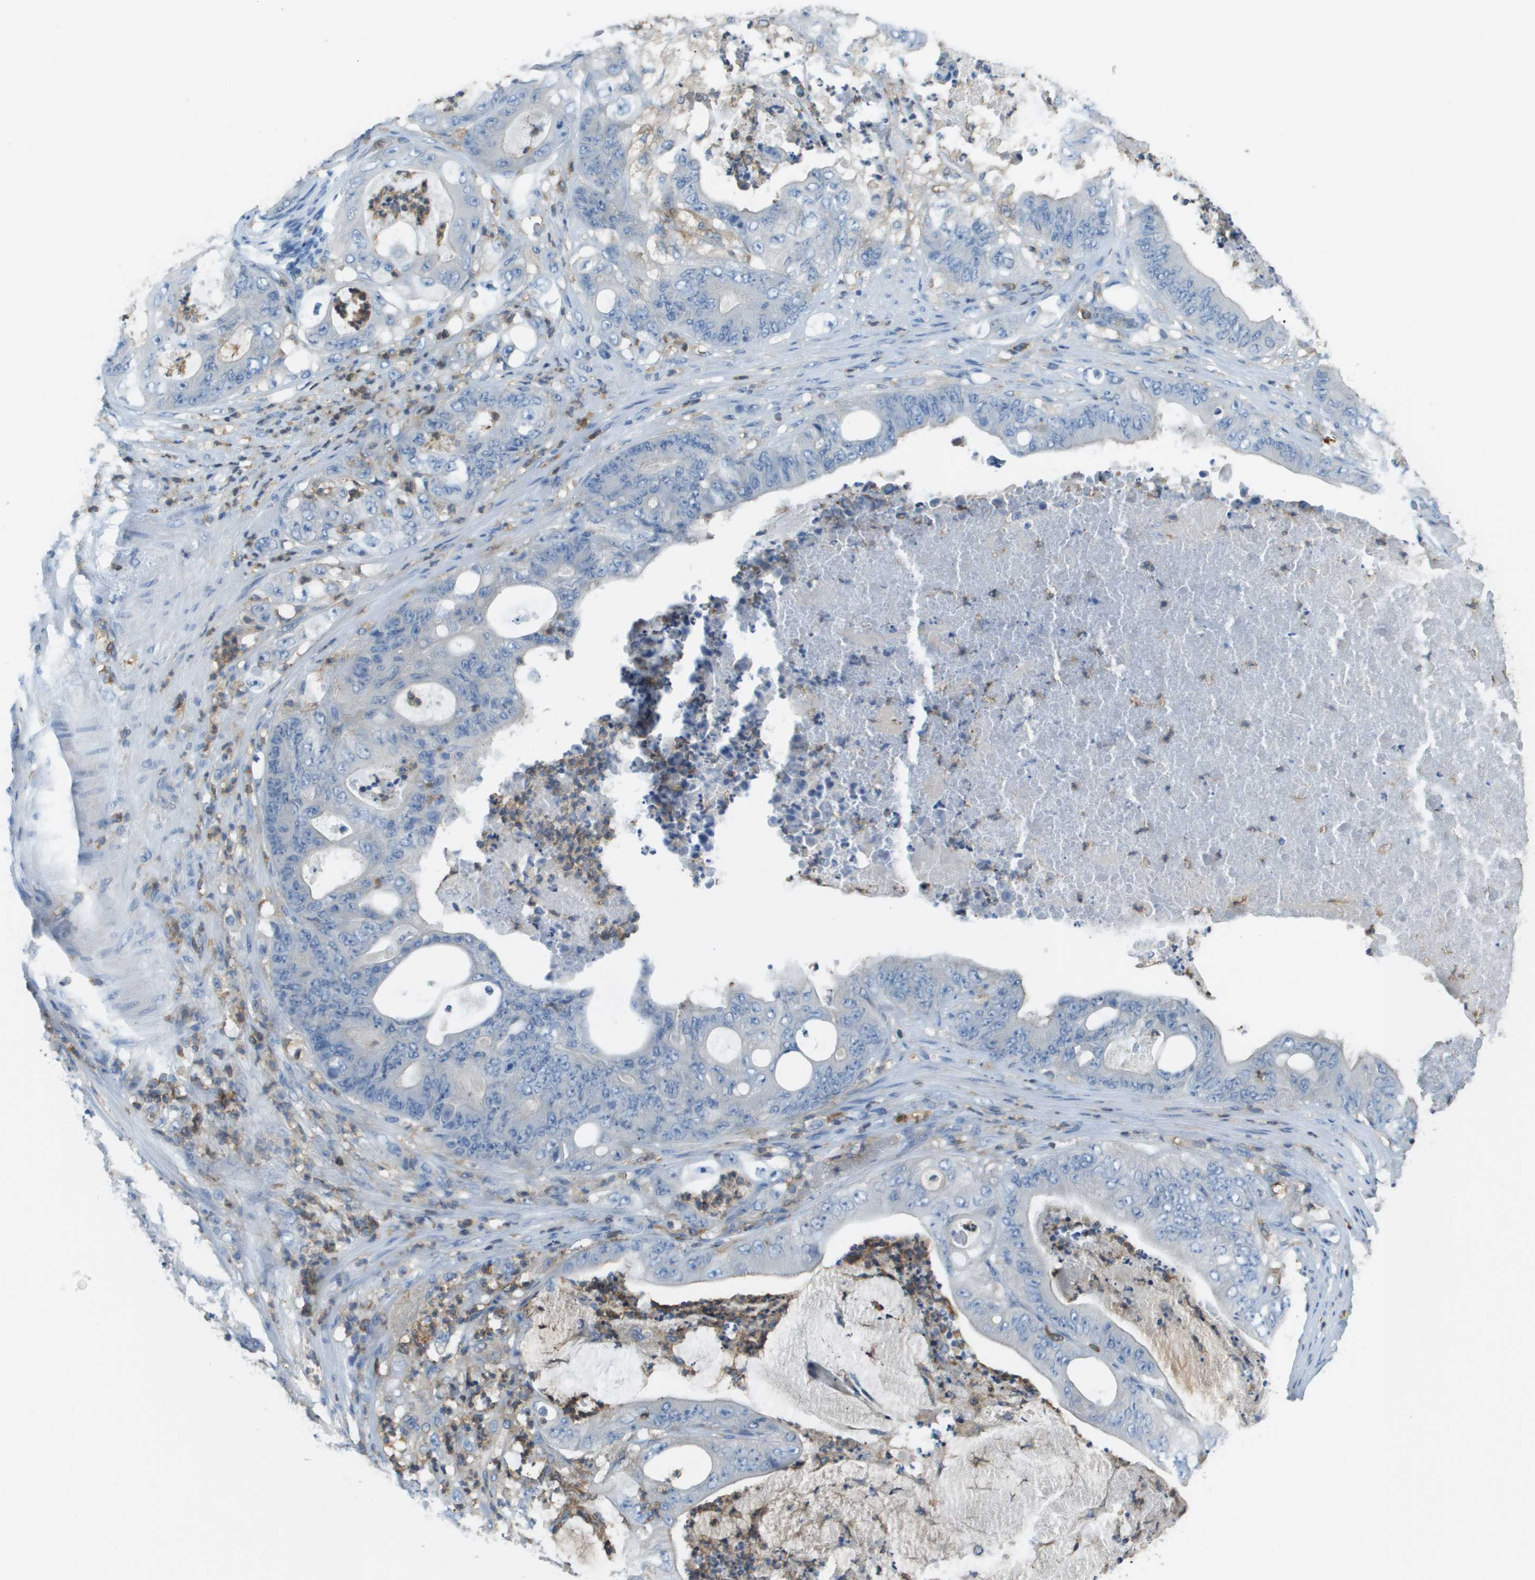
{"staining": {"intensity": "negative", "quantity": "none", "location": "none"}, "tissue": "stomach cancer", "cell_type": "Tumor cells", "image_type": "cancer", "snomed": [{"axis": "morphology", "description": "Adenocarcinoma, NOS"}, {"axis": "topography", "description": "Stomach"}], "caption": "Tumor cells are negative for protein expression in human stomach cancer. (Stains: DAB immunohistochemistry with hematoxylin counter stain, Microscopy: brightfield microscopy at high magnification).", "gene": "APBB1IP", "patient": {"sex": "female", "age": 73}}